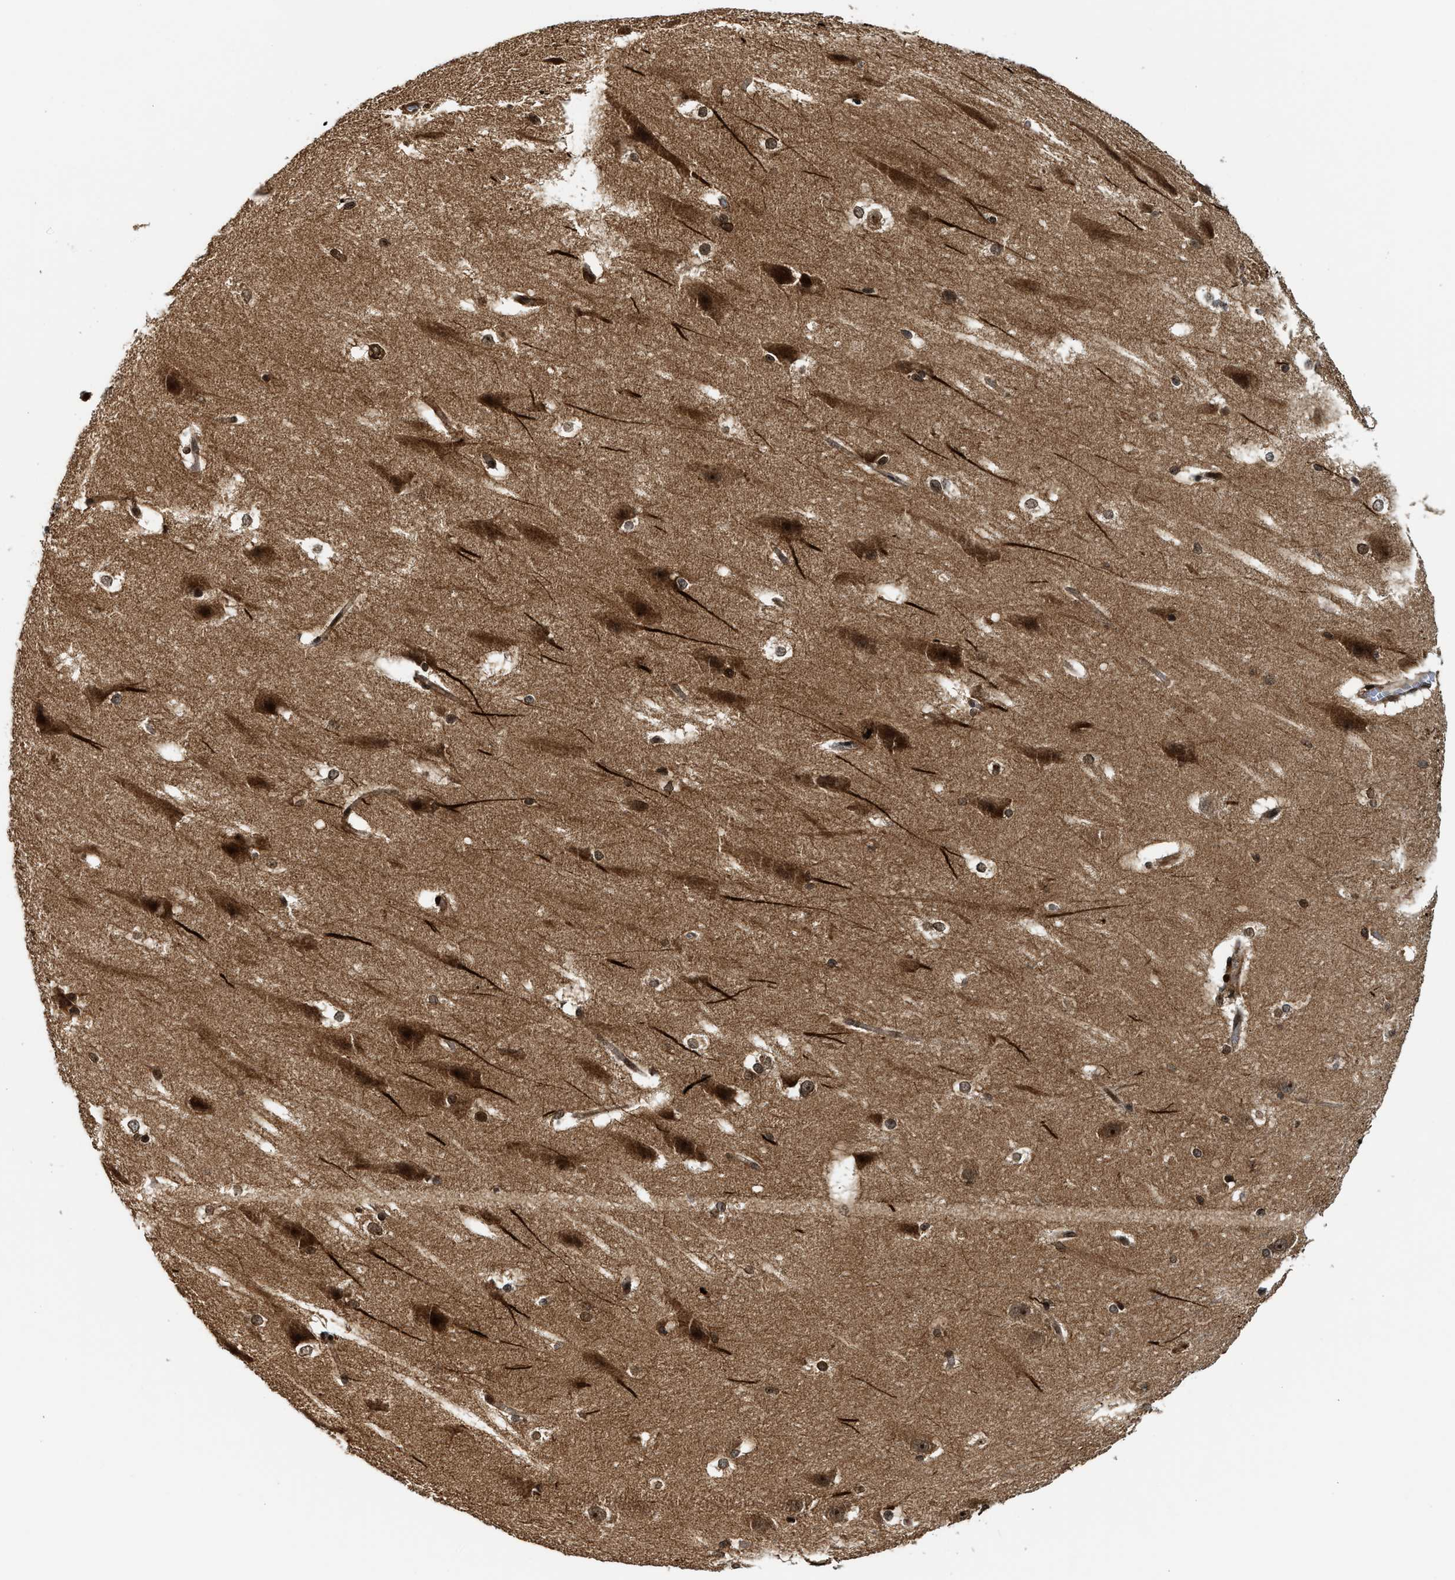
{"staining": {"intensity": "strong", "quantity": ">75%", "location": "nuclear"}, "tissue": "hippocampus", "cell_type": "Glial cells", "image_type": "normal", "snomed": [{"axis": "morphology", "description": "Normal tissue, NOS"}, {"axis": "topography", "description": "Hippocampus"}], "caption": "A photomicrograph showing strong nuclear positivity in approximately >75% of glial cells in normal hippocampus, as visualized by brown immunohistochemical staining.", "gene": "MDM2", "patient": {"sex": "female", "age": 19}}